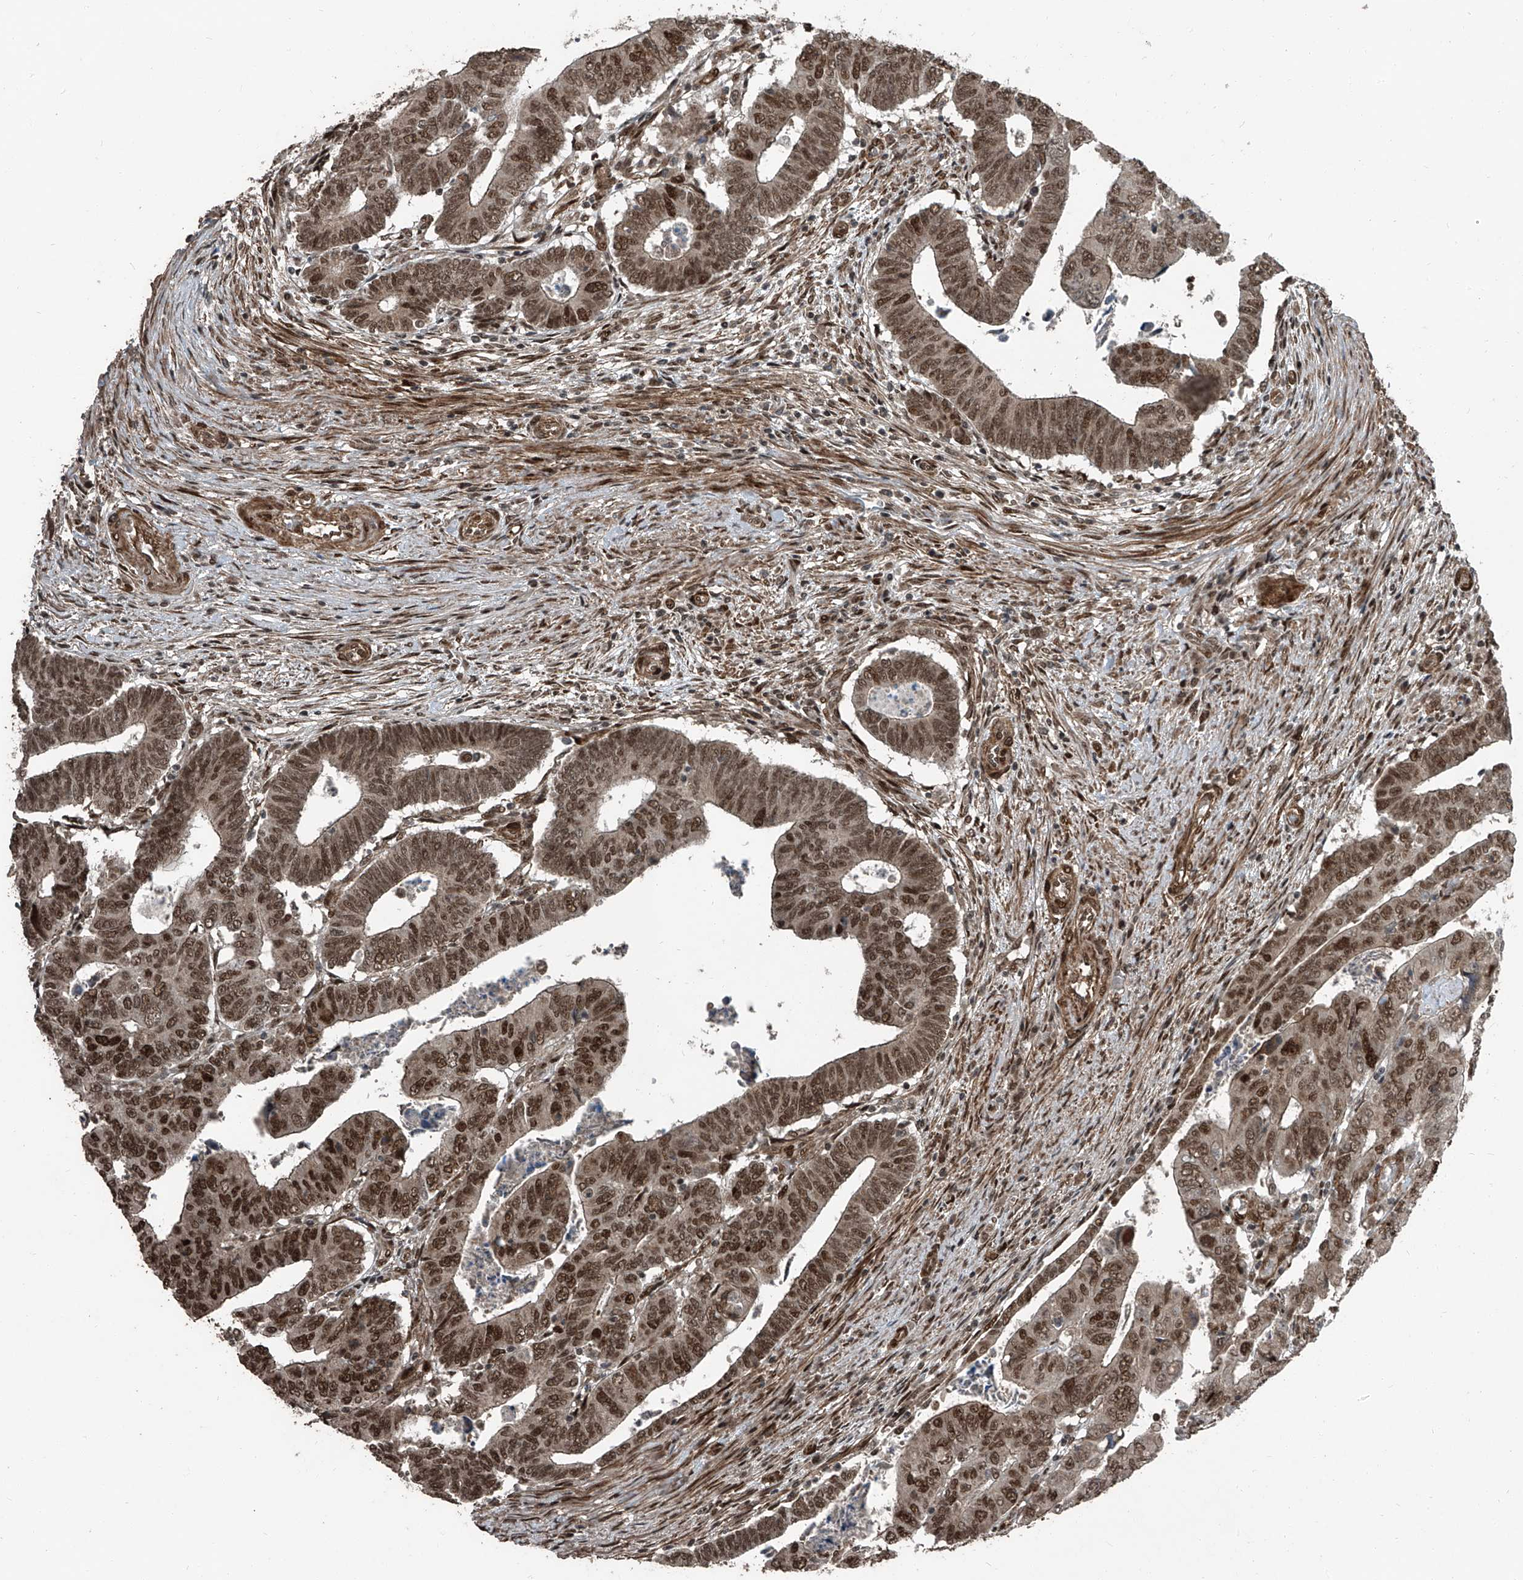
{"staining": {"intensity": "moderate", "quantity": ">75%", "location": "nuclear"}, "tissue": "colorectal cancer", "cell_type": "Tumor cells", "image_type": "cancer", "snomed": [{"axis": "morphology", "description": "Normal tissue, NOS"}, {"axis": "morphology", "description": "Adenocarcinoma, NOS"}, {"axis": "topography", "description": "Rectum"}], "caption": "Adenocarcinoma (colorectal) tissue reveals moderate nuclear expression in approximately >75% of tumor cells, visualized by immunohistochemistry.", "gene": "ZNF570", "patient": {"sex": "female", "age": 65}}